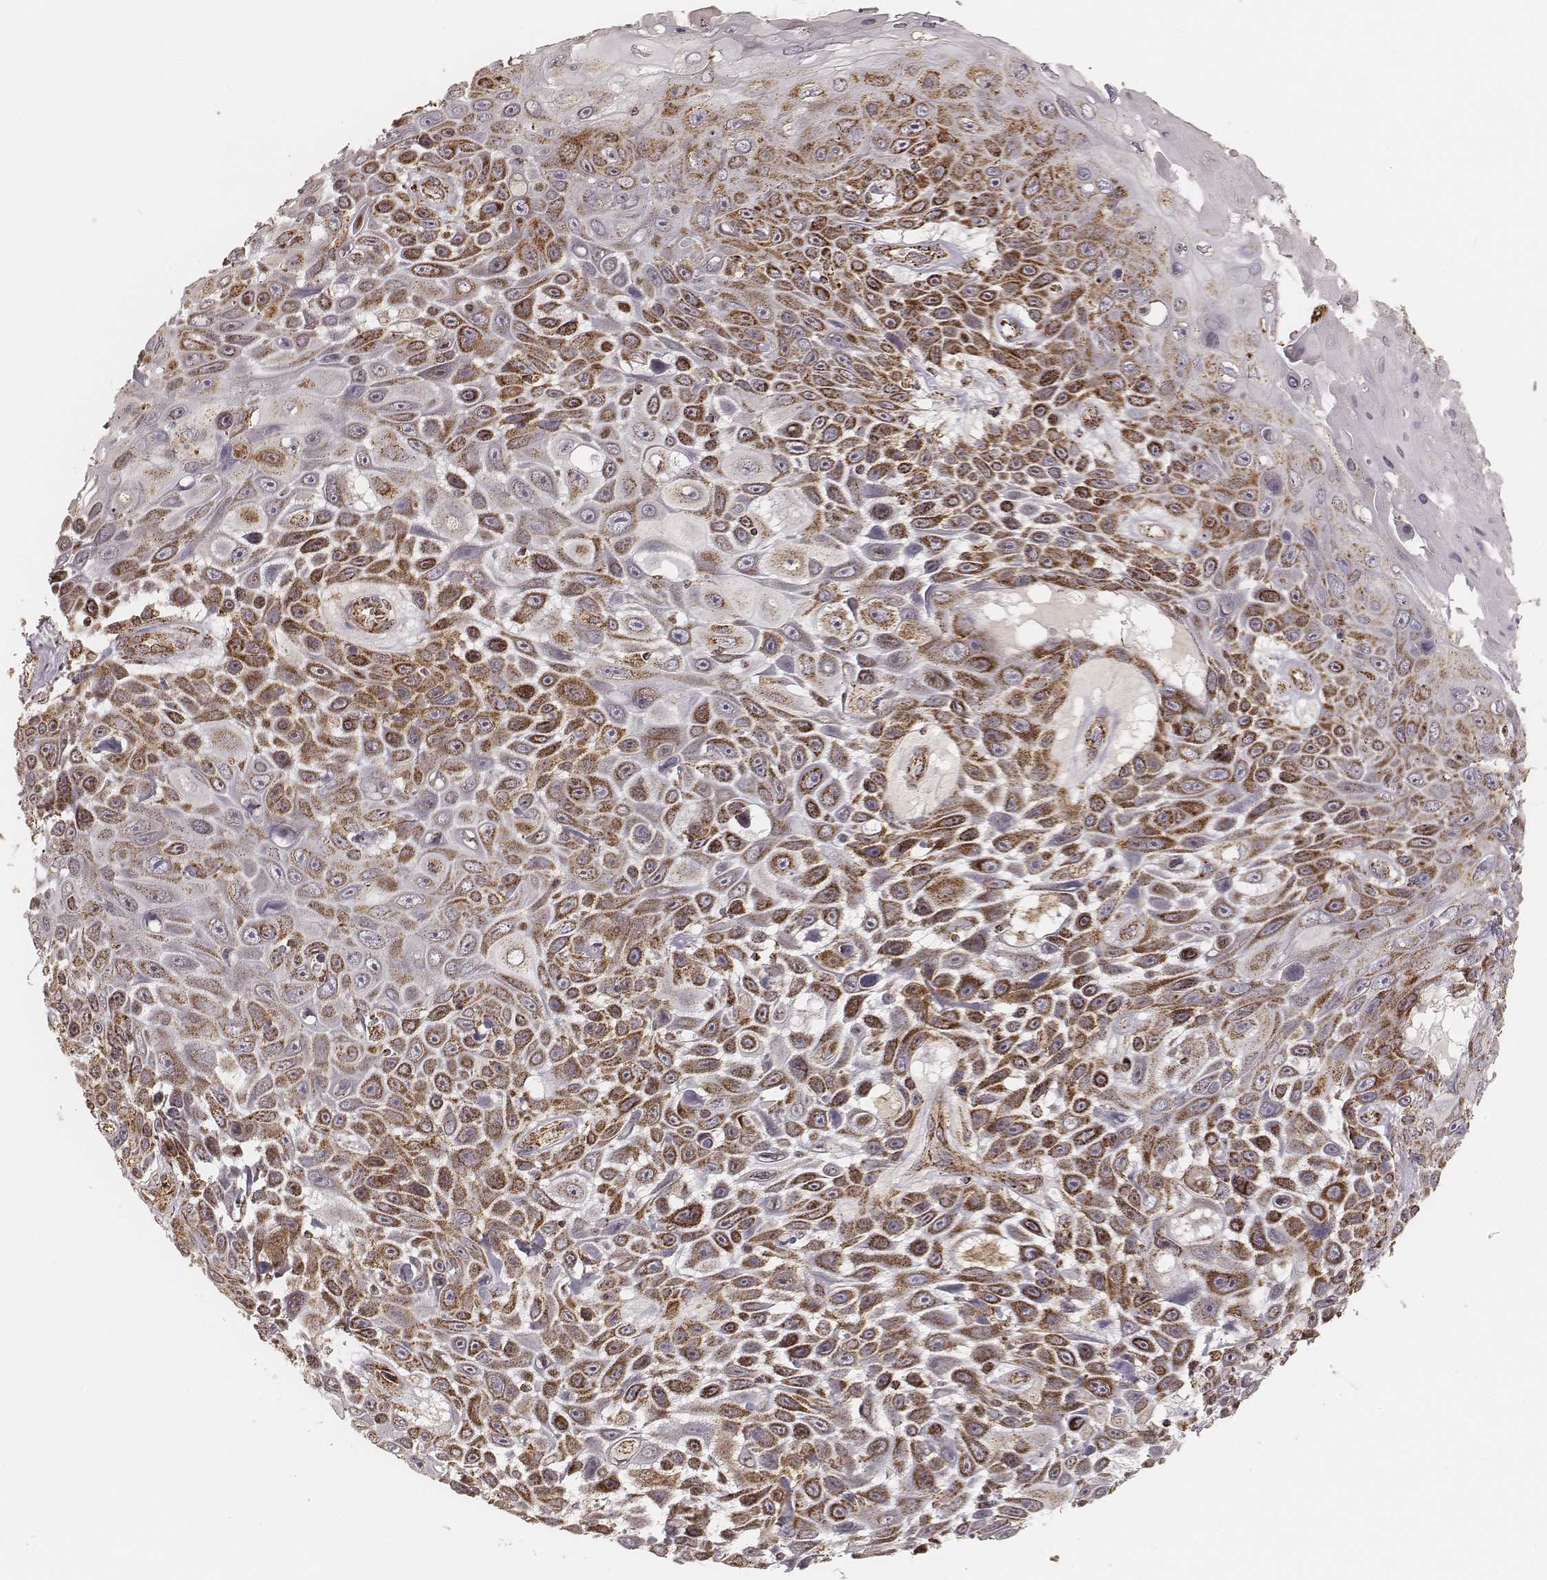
{"staining": {"intensity": "strong", "quantity": ">75%", "location": "cytoplasmic/membranous"}, "tissue": "skin cancer", "cell_type": "Tumor cells", "image_type": "cancer", "snomed": [{"axis": "morphology", "description": "Squamous cell carcinoma, NOS"}, {"axis": "topography", "description": "Skin"}], "caption": "A histopathology image of skin squamous cell carcinoma stained for a protein reveals strong cytoplasmic/membranous brown staining in tumor cells. (brown staining indicates protein expression, while blue staining denotes nuclei).", "gene": "CS", "patient": {"sex": "male", "age": 82}}